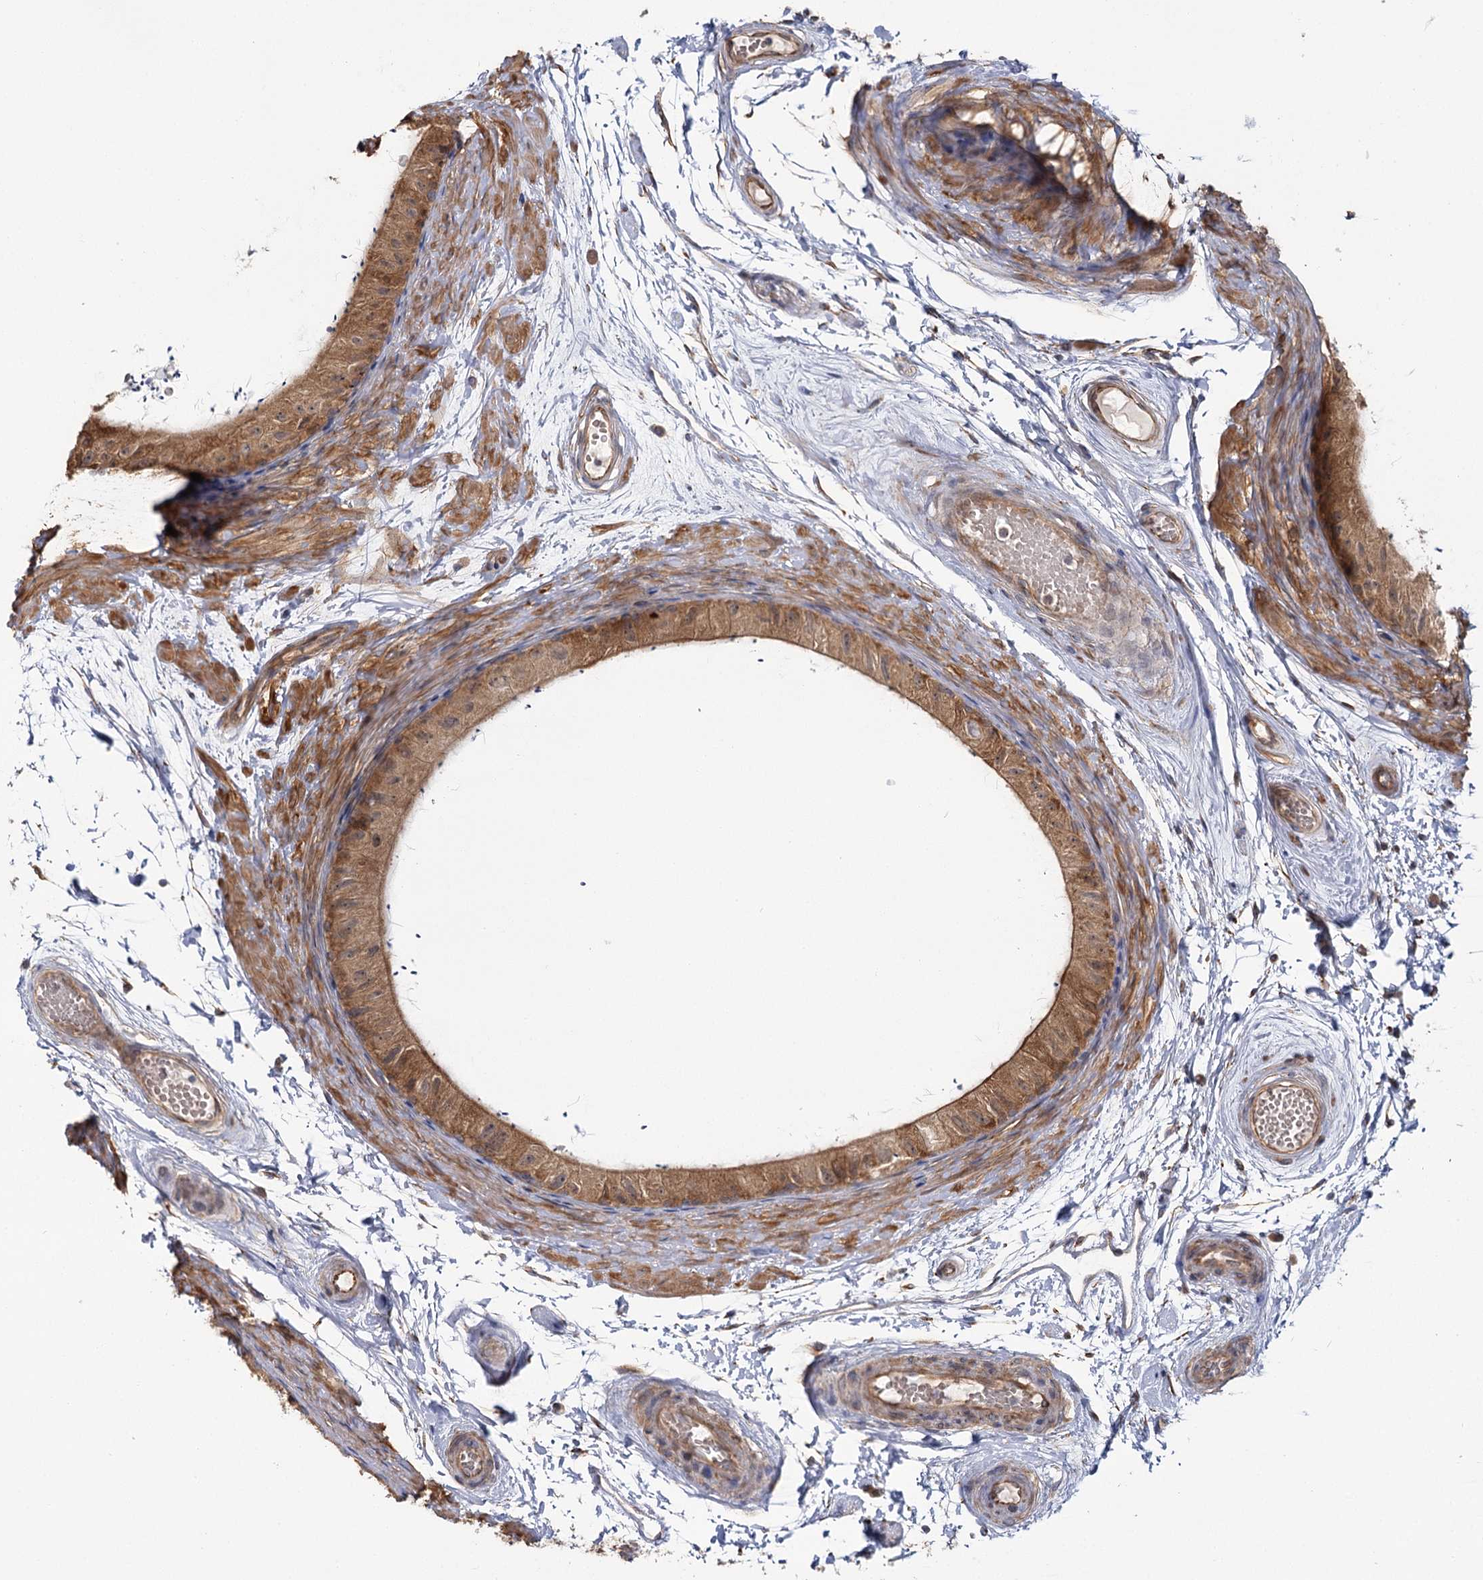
{"staining": {"intensity": "moderate", "quantity": ">75%", "location": "cytoplasmic/membranous"}, "tissue": "epididymis", "cell_type": "Glandular cells", "image_type": "normal", "snomed": [{"axis": "morphology", "description": "Normal tissue, NOS"}, {"axis": "topography", "description": "Epididymis"}], "caption": "Protein analysis of unremarkable epididymis displays moderate cytoplasmic/membranous staining in about >75% of glandular cells.", "gene": "TBC1D9B", "patient": {"sex": "male", "age": 50}}